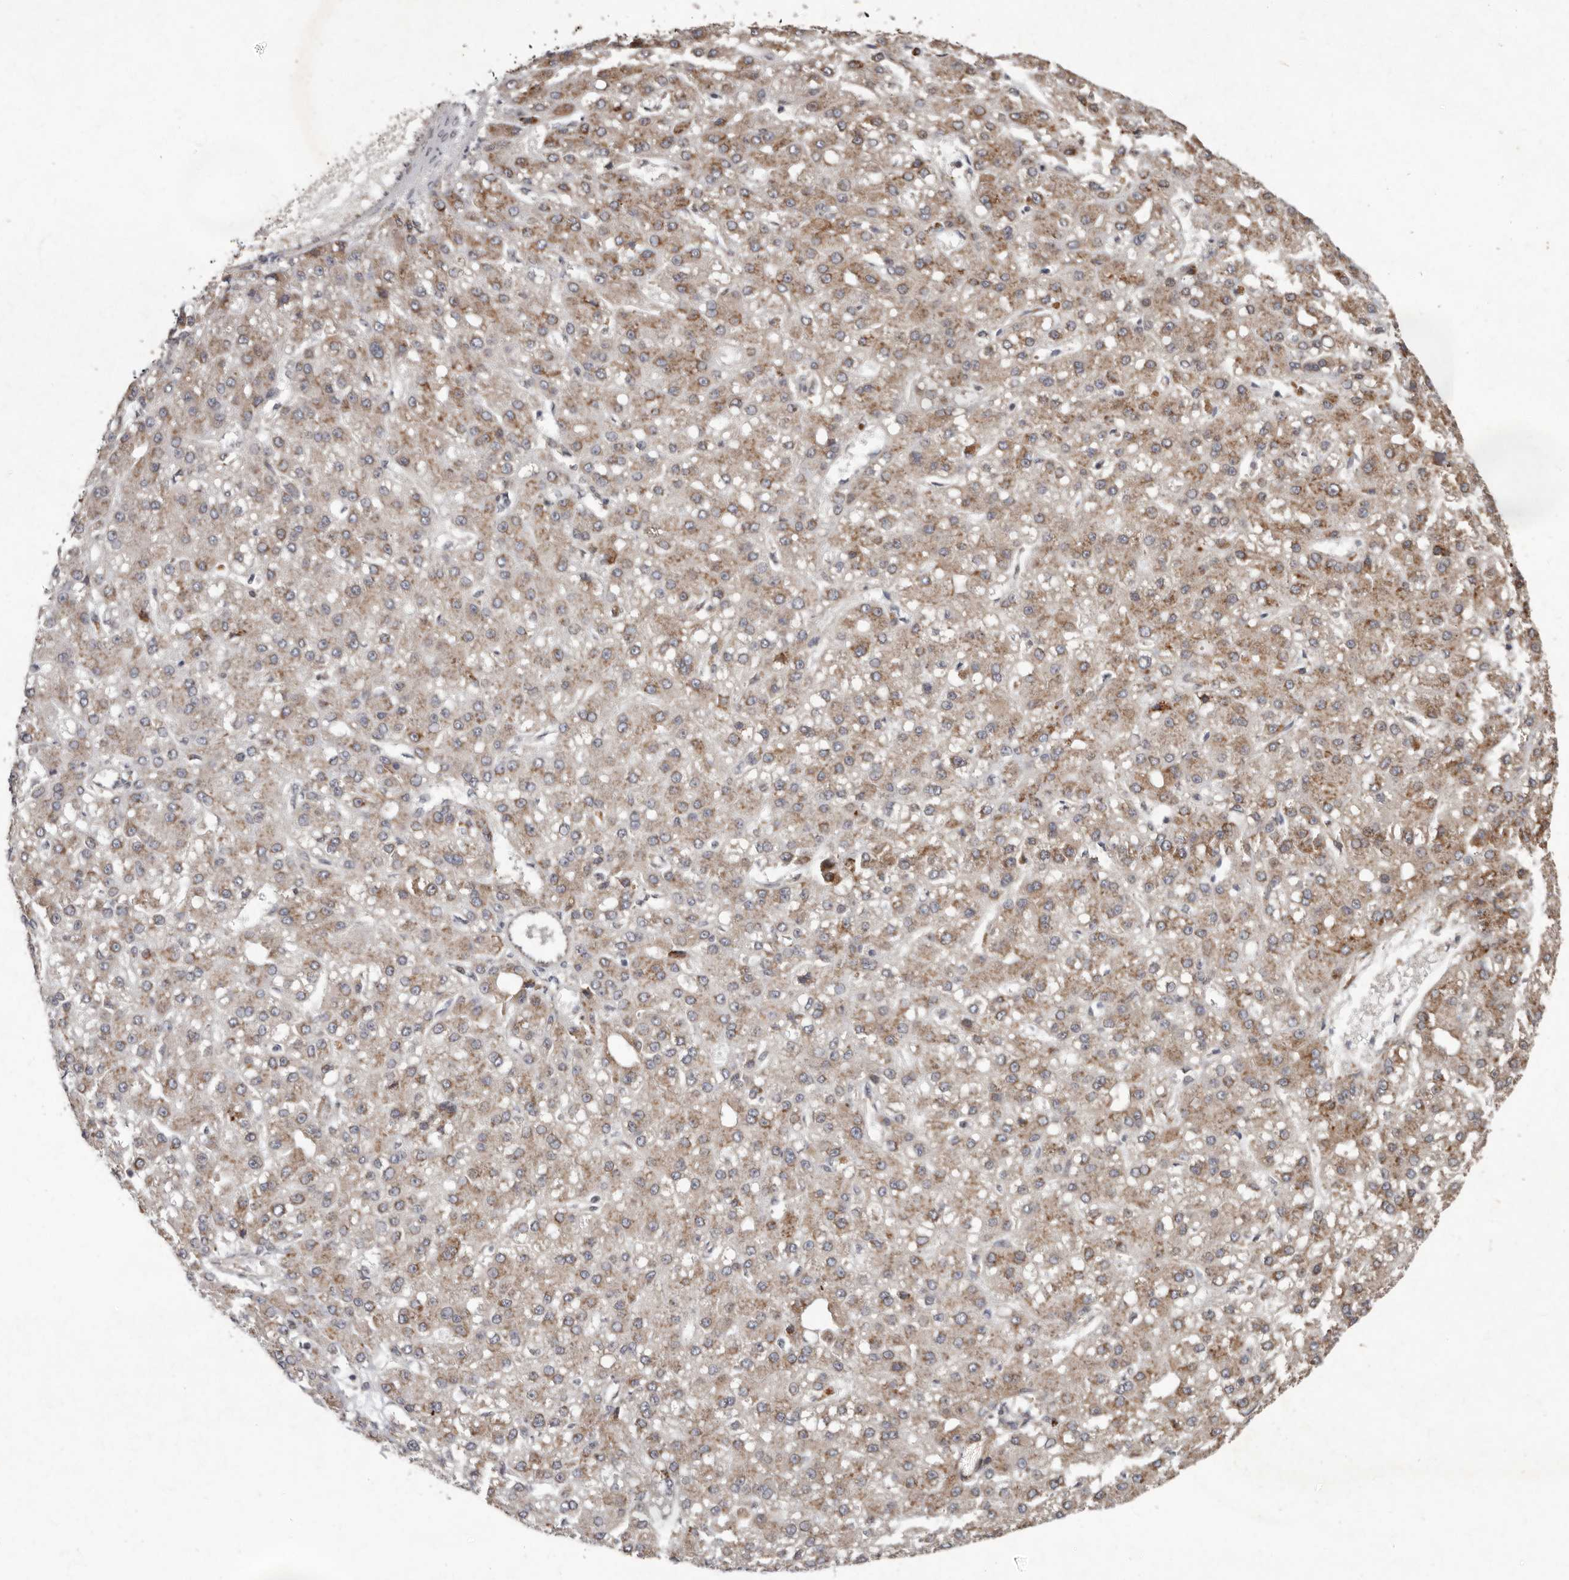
{"staining": {"intensity": "moderate", "quantity": ">75%", "location": "cytoplasmic/membranous"}, "tissue": "liver cancer", "cell_type": "Tumor cells", "image_type": "cancer", "snomed": [{"axis": "morphology", "description": "Carcinoma, Hepatocellular, NOS"}, {"axis": "topography", "description": "Liver"}], "caption": "The photomicrograph reveals immunohistochemical staining of liver hepatocellular carcinoma. There is moderate cytoplasmic/membranous staining is identified in approximately >75% of tumor cells.", "gene": "LRGUK", "patient": {"sex": "male", "age": 67}}